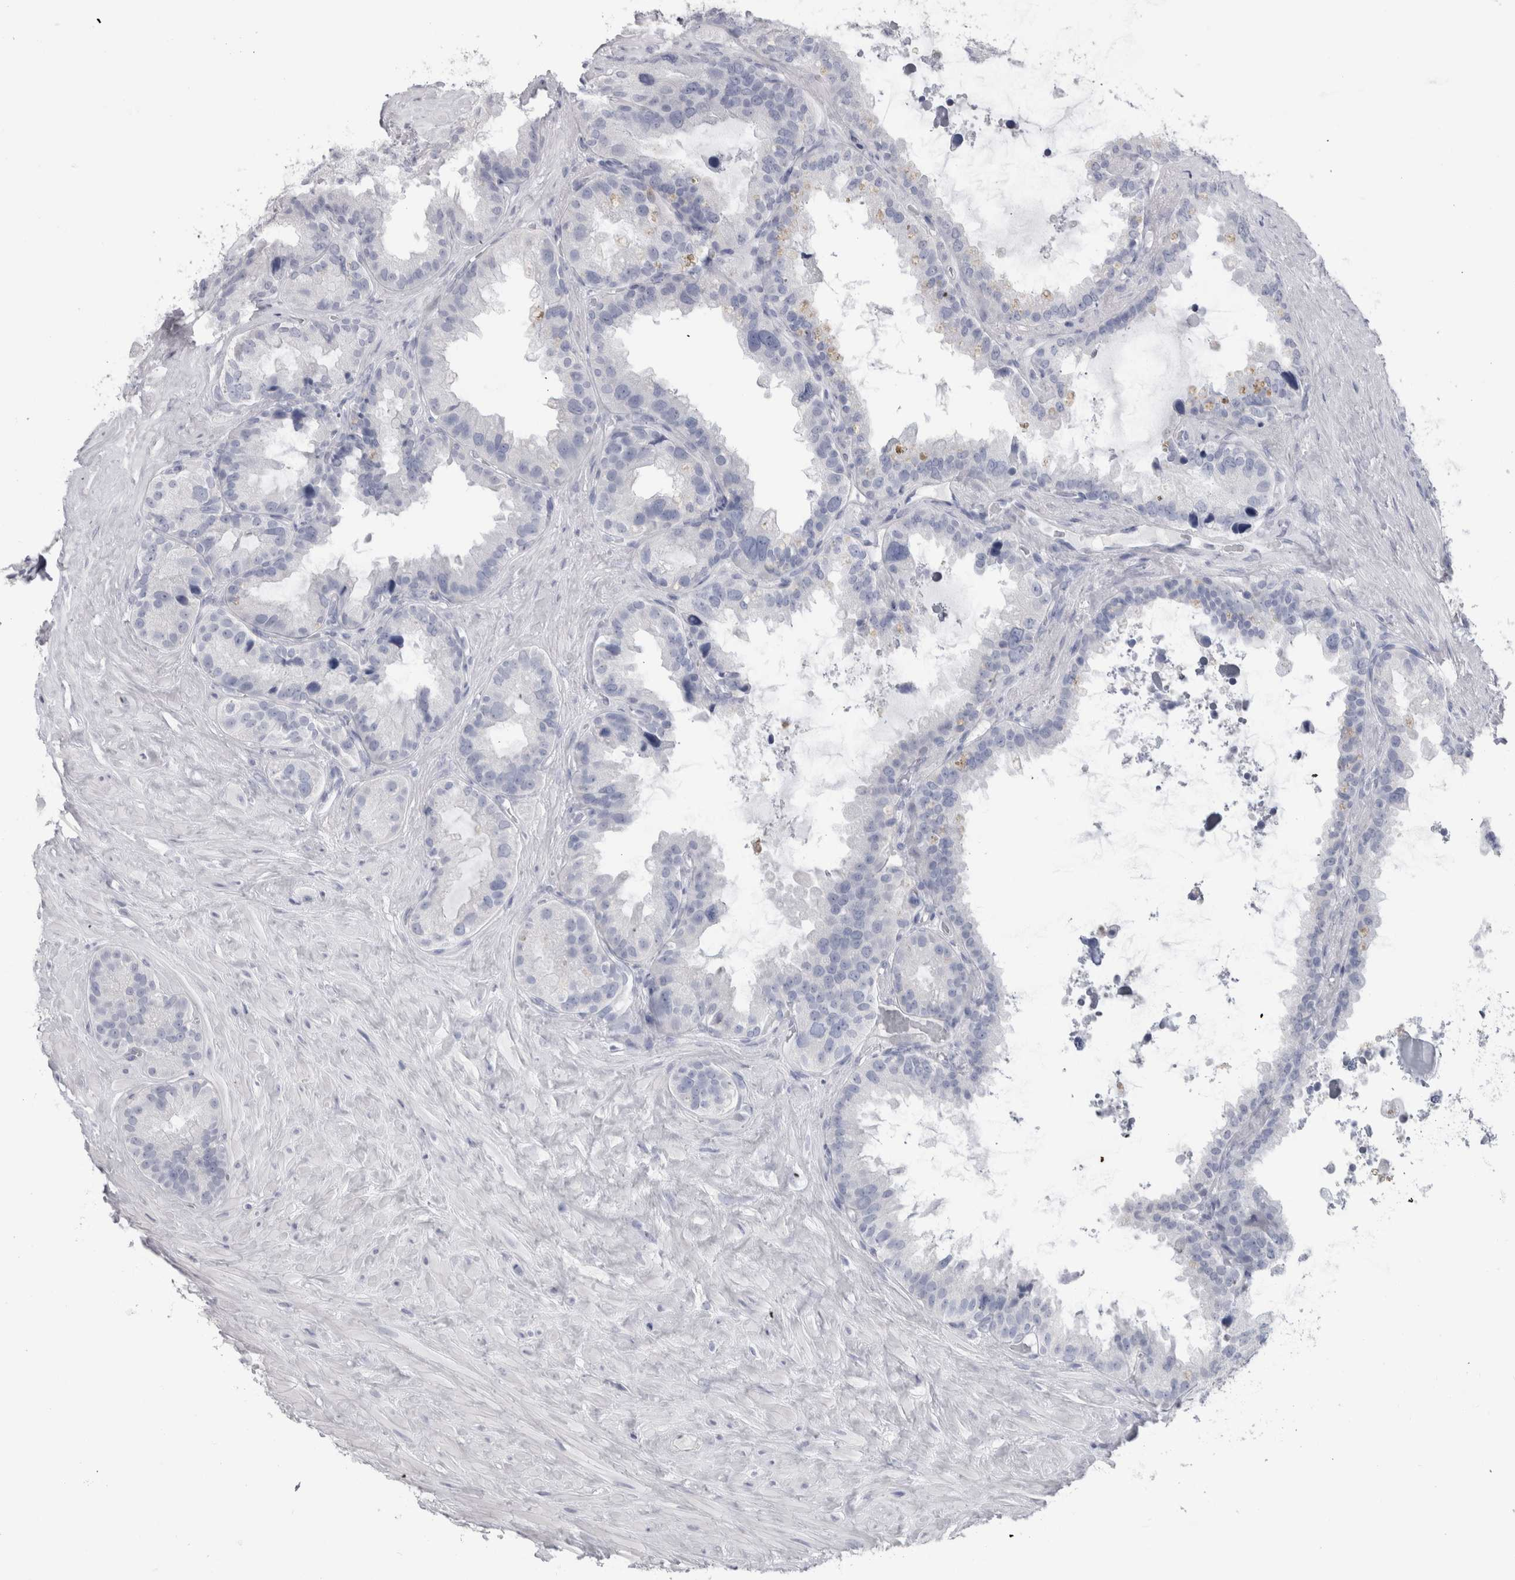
{"staining": {"intensity": "negative", "quantity": "none", "location": "none"}, "tissue": "seminal vesicle", "cell_type": "Glandular cells", "image_type": "normal", "snomed": [{"axis": "morphology", "description": "Normal tissue, NOS"}, {"axis": "topography", "description": "Seminal veicle"}], "caption": "DAB (3,3'-diaminobenzidine) immunohistochemical staining of unremarkable human seminal vesicle demonstrates no significant expression in glandular cells.", "gene": "PTH", "patient": {"sex": "male", "age": 80}}